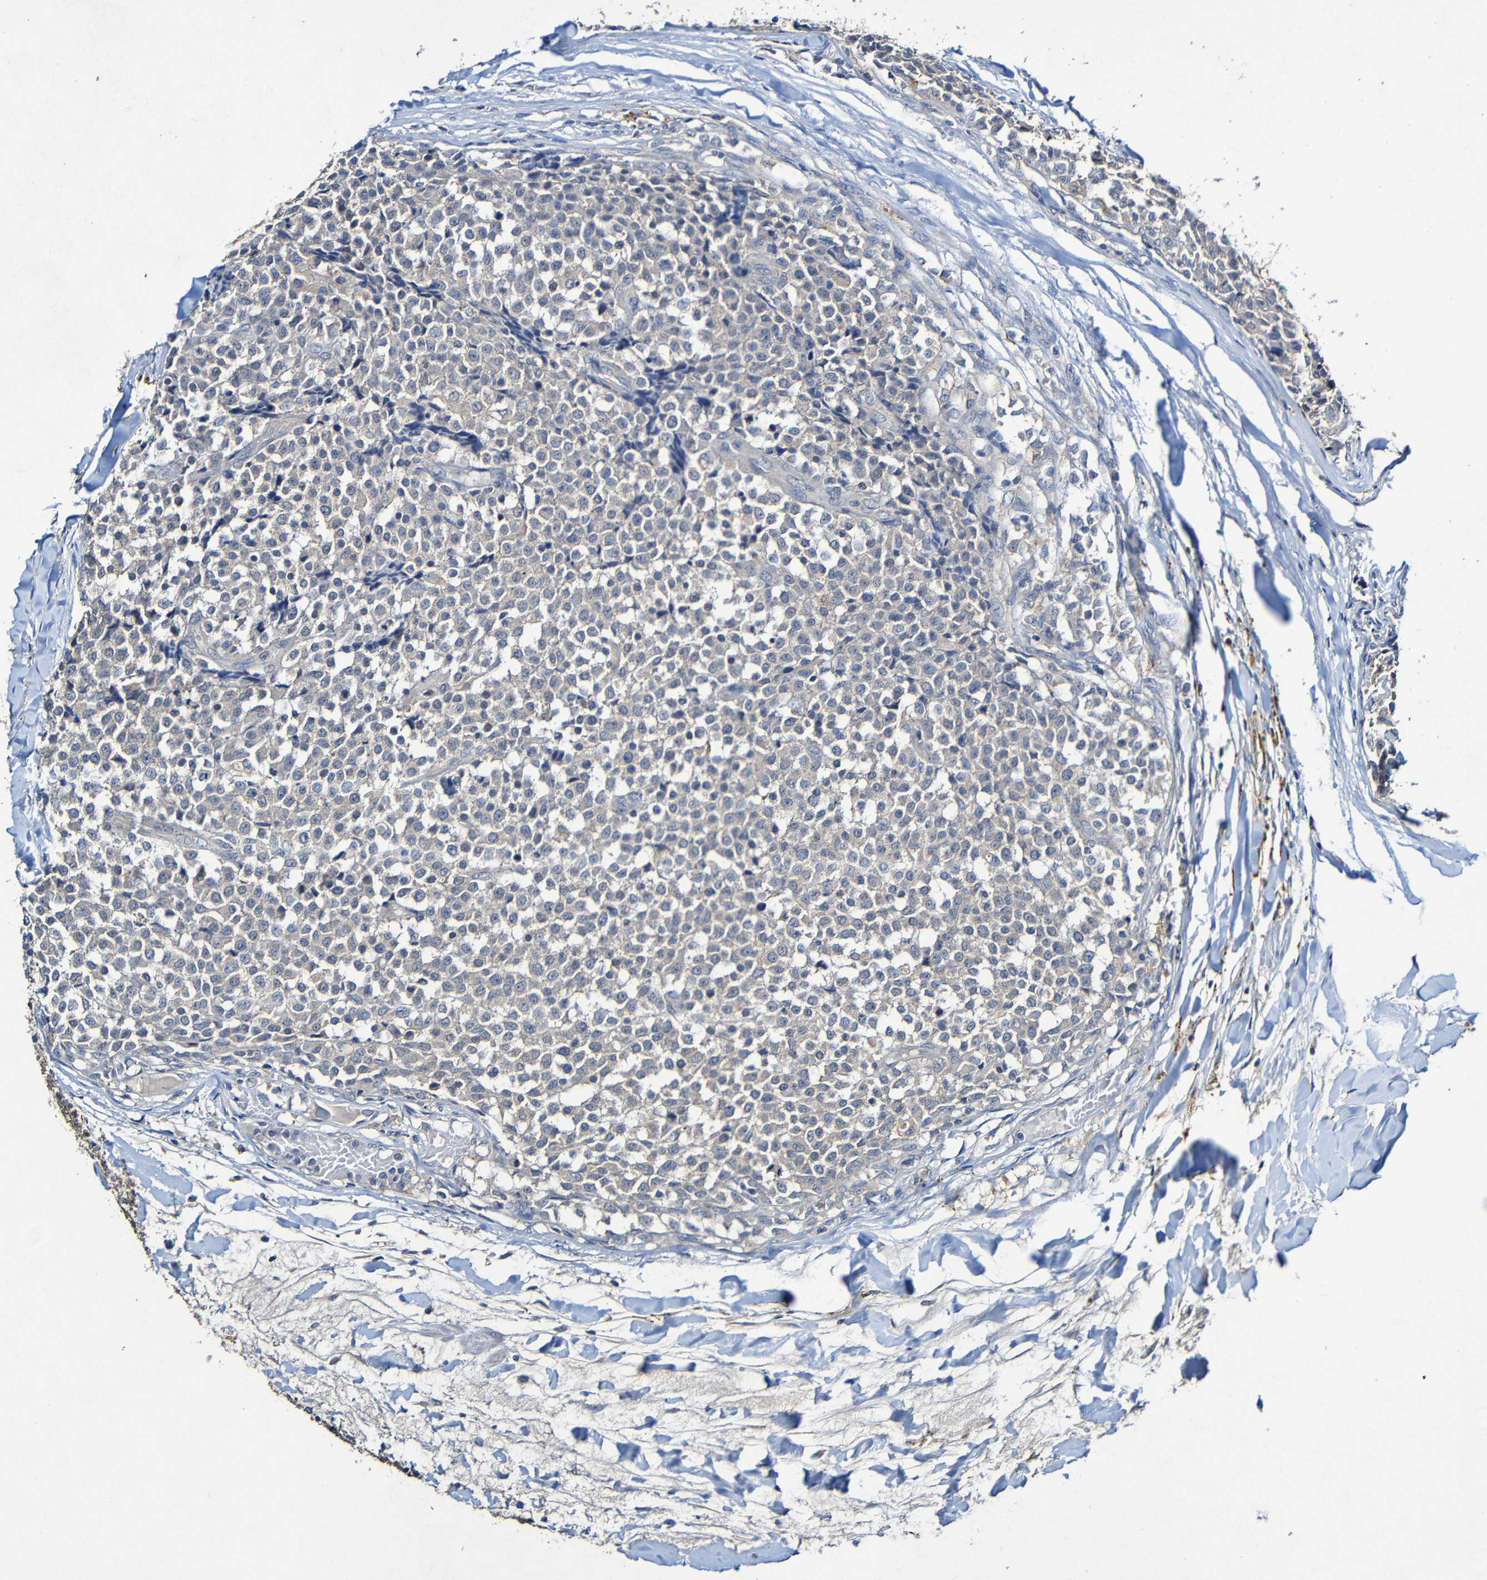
{"staining": {"intensity": "negative", "quantity": "none", "location": "none"}, "tissue": "testis cancer", "cell_type": "Tumor cells", "image_type": "cancer", "snomed": [{"axis": "morphology", "description": "Seminoma, NOS"}, {"axis": "topography", "description": "Testis"}], "caption": "IHC image of human testis seminoma stained for a protein (brown), which exhibits no staining in tumor cells.", "gene": "LRRC70", "patient": {"sex": "male", "age": 59}}